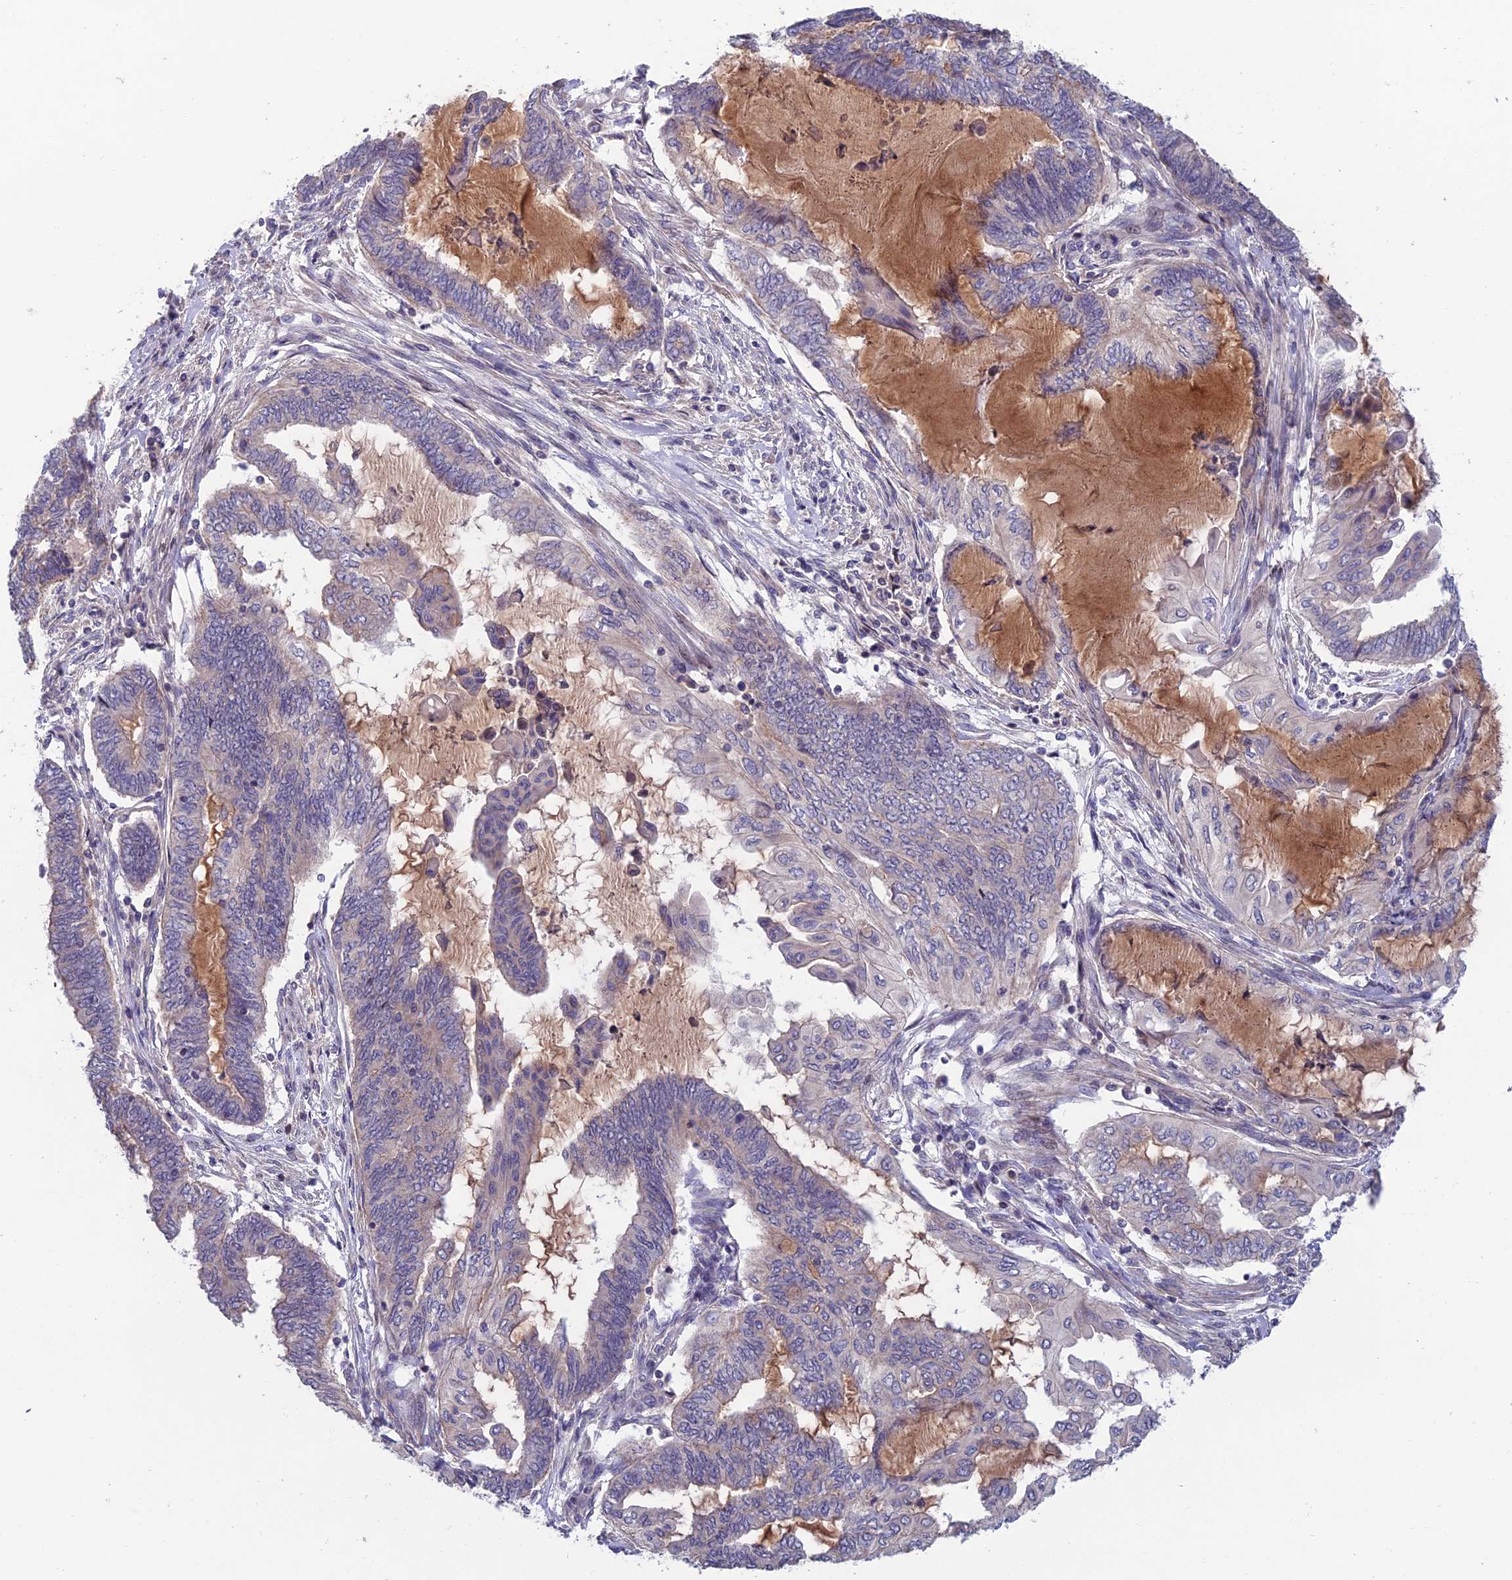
{"staining": {"intensity": "weak", "quantity": "<25%", "location": "cytoplasmic/membranous"}, "tissue": "endometrial cancer", "cell_type": "Tumor cells", "image_type": "cancer", "snomed": [{"axis": "morphology", "description": "Adenocarcinoma, NOS"}, {"axis": "topography", "description": "Uterus"}, {"axis": "topography", "description": "Endometrium"}], "caption": "Immunohistochemistry photomicrograph of neoplastic tissue: human endometrial adenocarcinoma stained with DAB shows no significant protein positivity in tumor cells.", "gene": "USP37", "patient": {"sex": "female", "age": 70}}